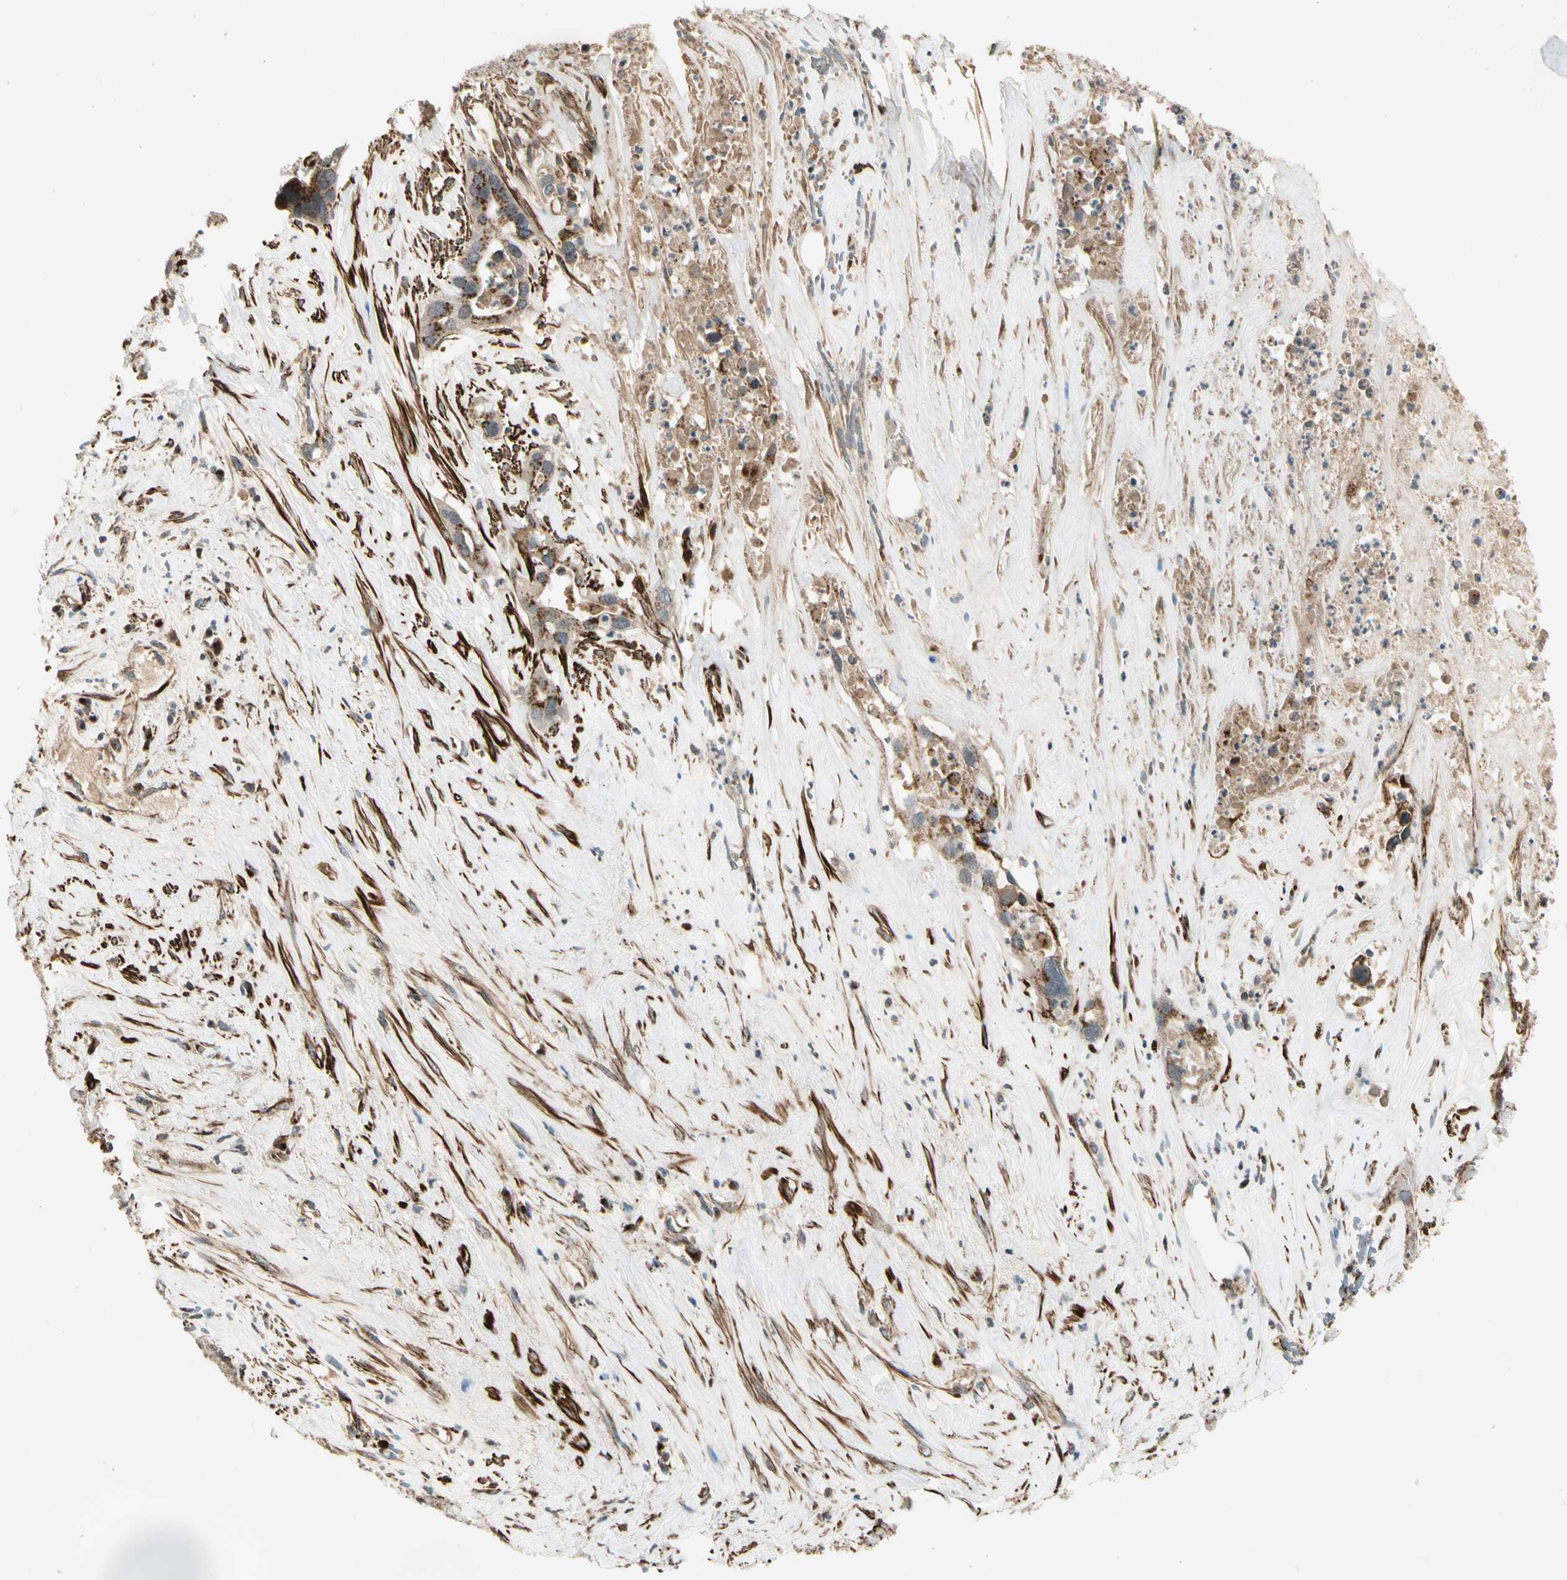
{"staining": {"intensity": "moderate", "quantity": ">75%", "location": "cytoplasmic/membranous"}, "tissue": "liver cancer", "cell_type": "Tumor cells", "image_type": "cancer", "snomed": [{"axis": "morphology", "description": "Cholangiocarcinoma"}, {"axis": "topography", "description": "Liver"}], "caption": "Immunohistochemical staining of human cholangiocarcinoma (liver) demonstrates moderate cytoplasmic/membranous protein staining in approximately >75% of tumor cells.", "gene": "GCK", "patient": {"sex": "female", "age": 65}}